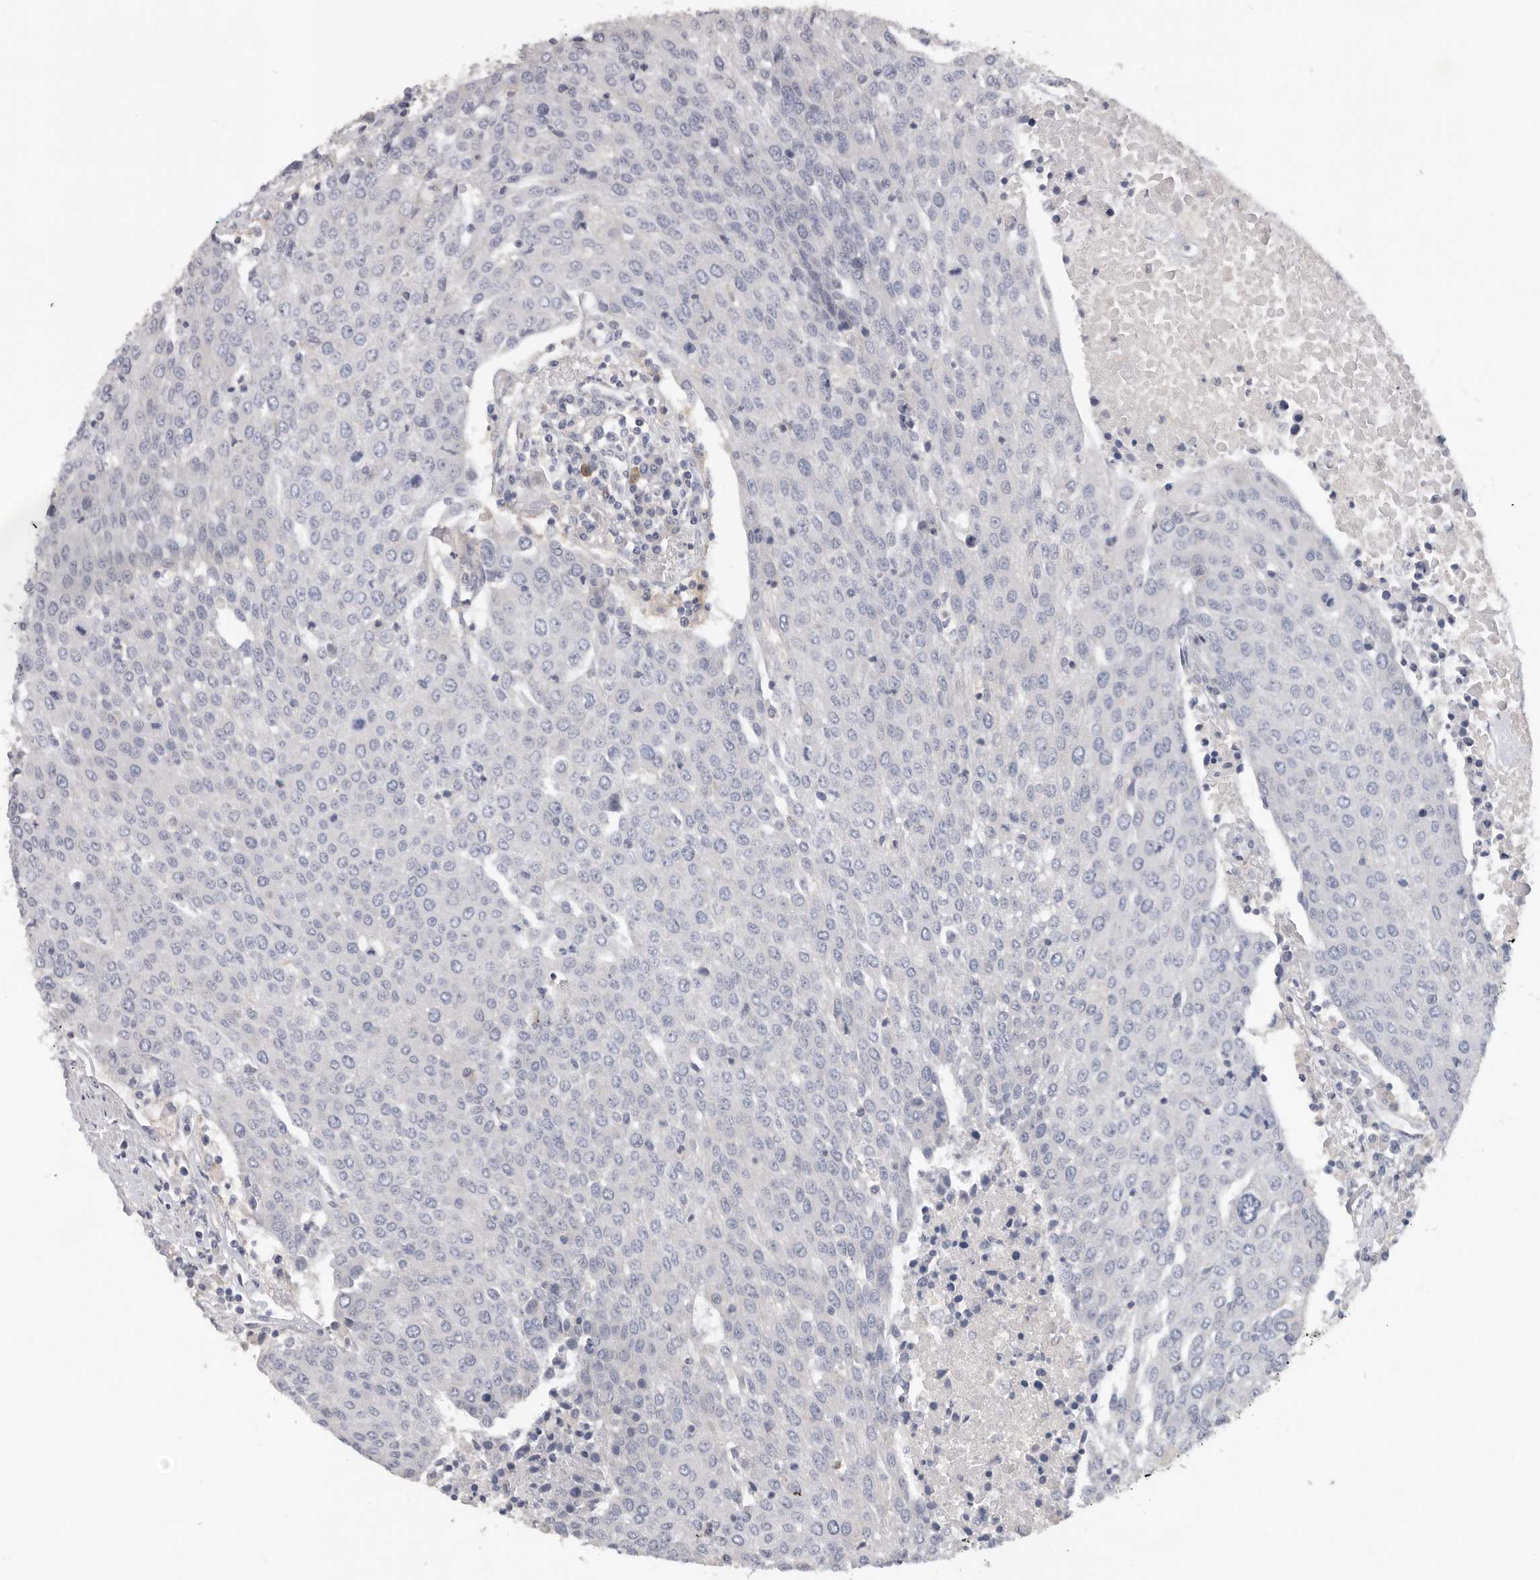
{"staining": {"intensity": "negative", "quantity": "none", "location": "none"}, "tissue": "urothelial cancer", "cell_type": "Tumor cells", "image_type": "cancer", "snomed": [{"axis": "morphology", "description": "Urothelial carcinoma, High grade"}, {"axis": "topography", "description": "Urinary bladder"}], "caption": "Tumor cells are negative for protein expression in human urothelial carcinoma (high-grade).", "gene": "WDTC1", "patient": {"sex": "female", "age": 85}}